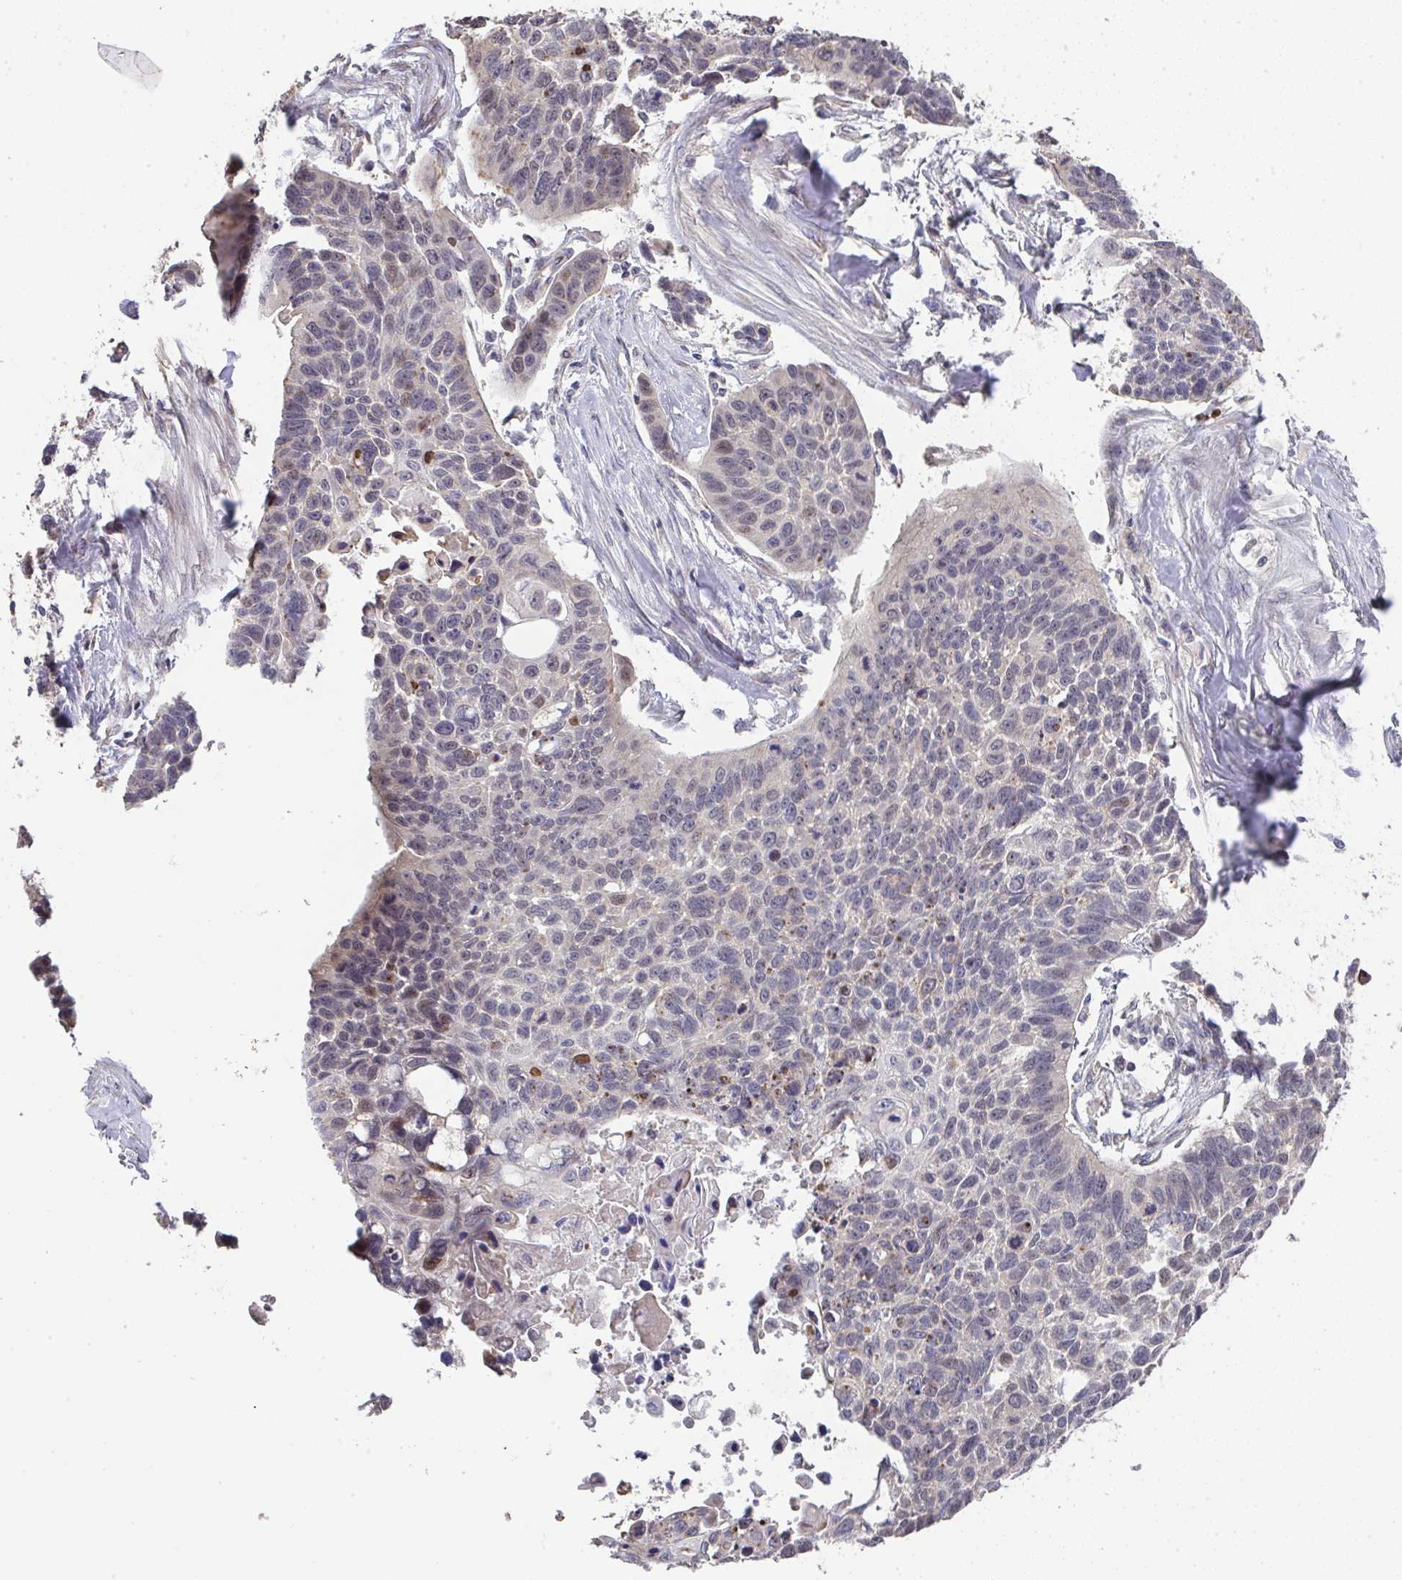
{"staining": {"intensity": "negative", "quantity": "none", "location": "none"}, "tissue": "lung cancer", "cell_type": "Tumor cells", "image_type": "cancer", "snomed": [{"axis": "morphology", "description": "Squamous cell carcinoma, NOS"}, {"axis": "topography", "description": "Lung"}], "caption": "Immunohistochemistry (IHC) of human lung cancer shows no positivity in tumor cells.", "gene": "RUNDC3B", "patient": {"sex": "male", "age": 62}}